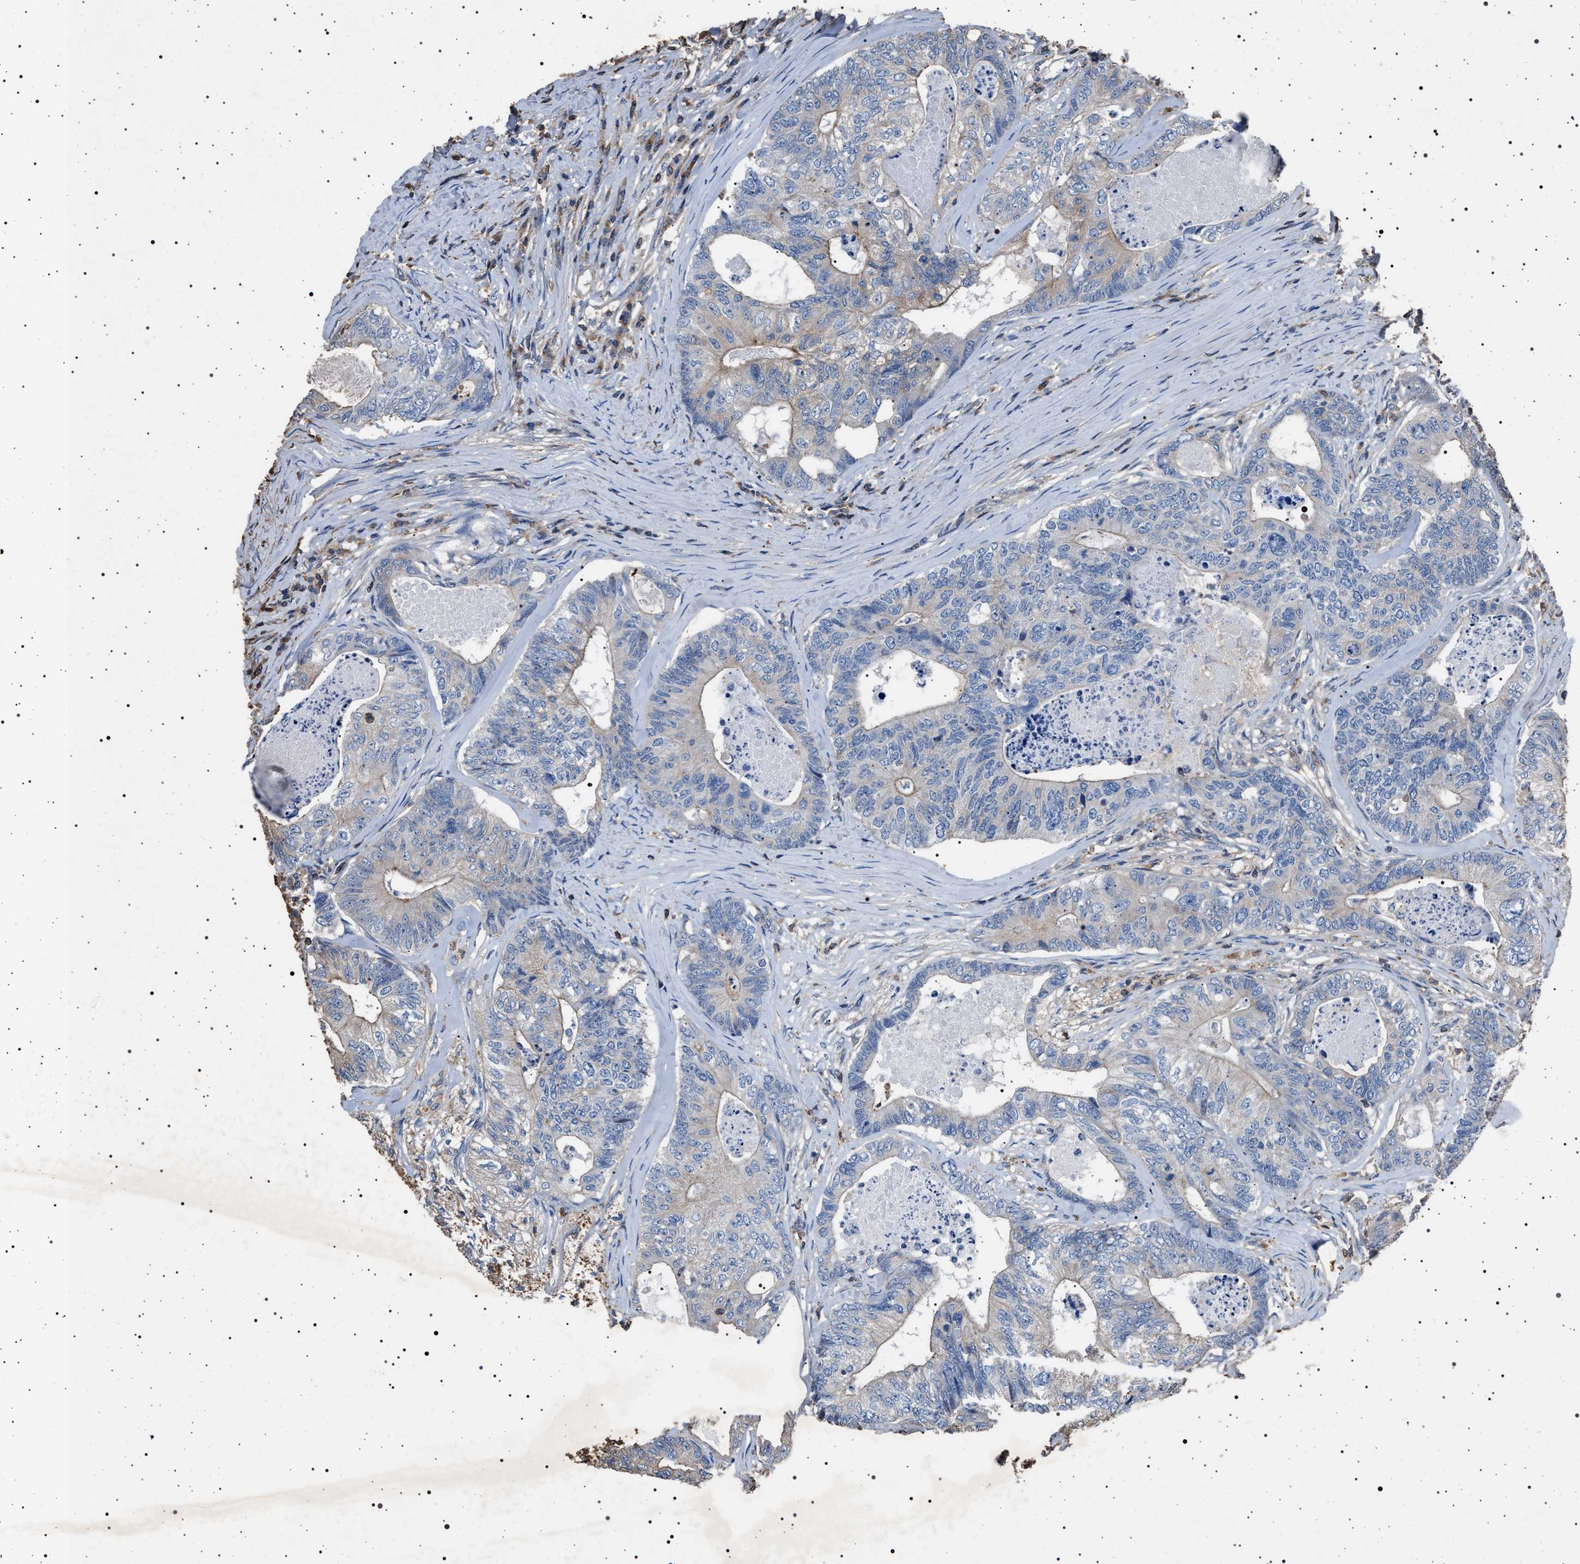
{"staining": {"intensity": "weak", "quantity": "<25%", "location": "cytoplasmic/membranous"}, "tissue": "colorectal cancer", "cell_type": "Tumor cells", "image_type": "cancer", "snomed": [{"axis": "morphology", "description": "Adenocarcinoma, NOS"}, {"axis": "topography", "description": "Colon"}], "caption": "A photomicrograph of human colorectal adenocarcinoma is negative for staining in tumor cells. The staining is performed using DAB (3,3'-diaminobenzidine) brown chromogen with nuclei counter-stained in using hematoxylin.", "gene": "SMAP2", "patient": {"sex": "female", "age": 67}}